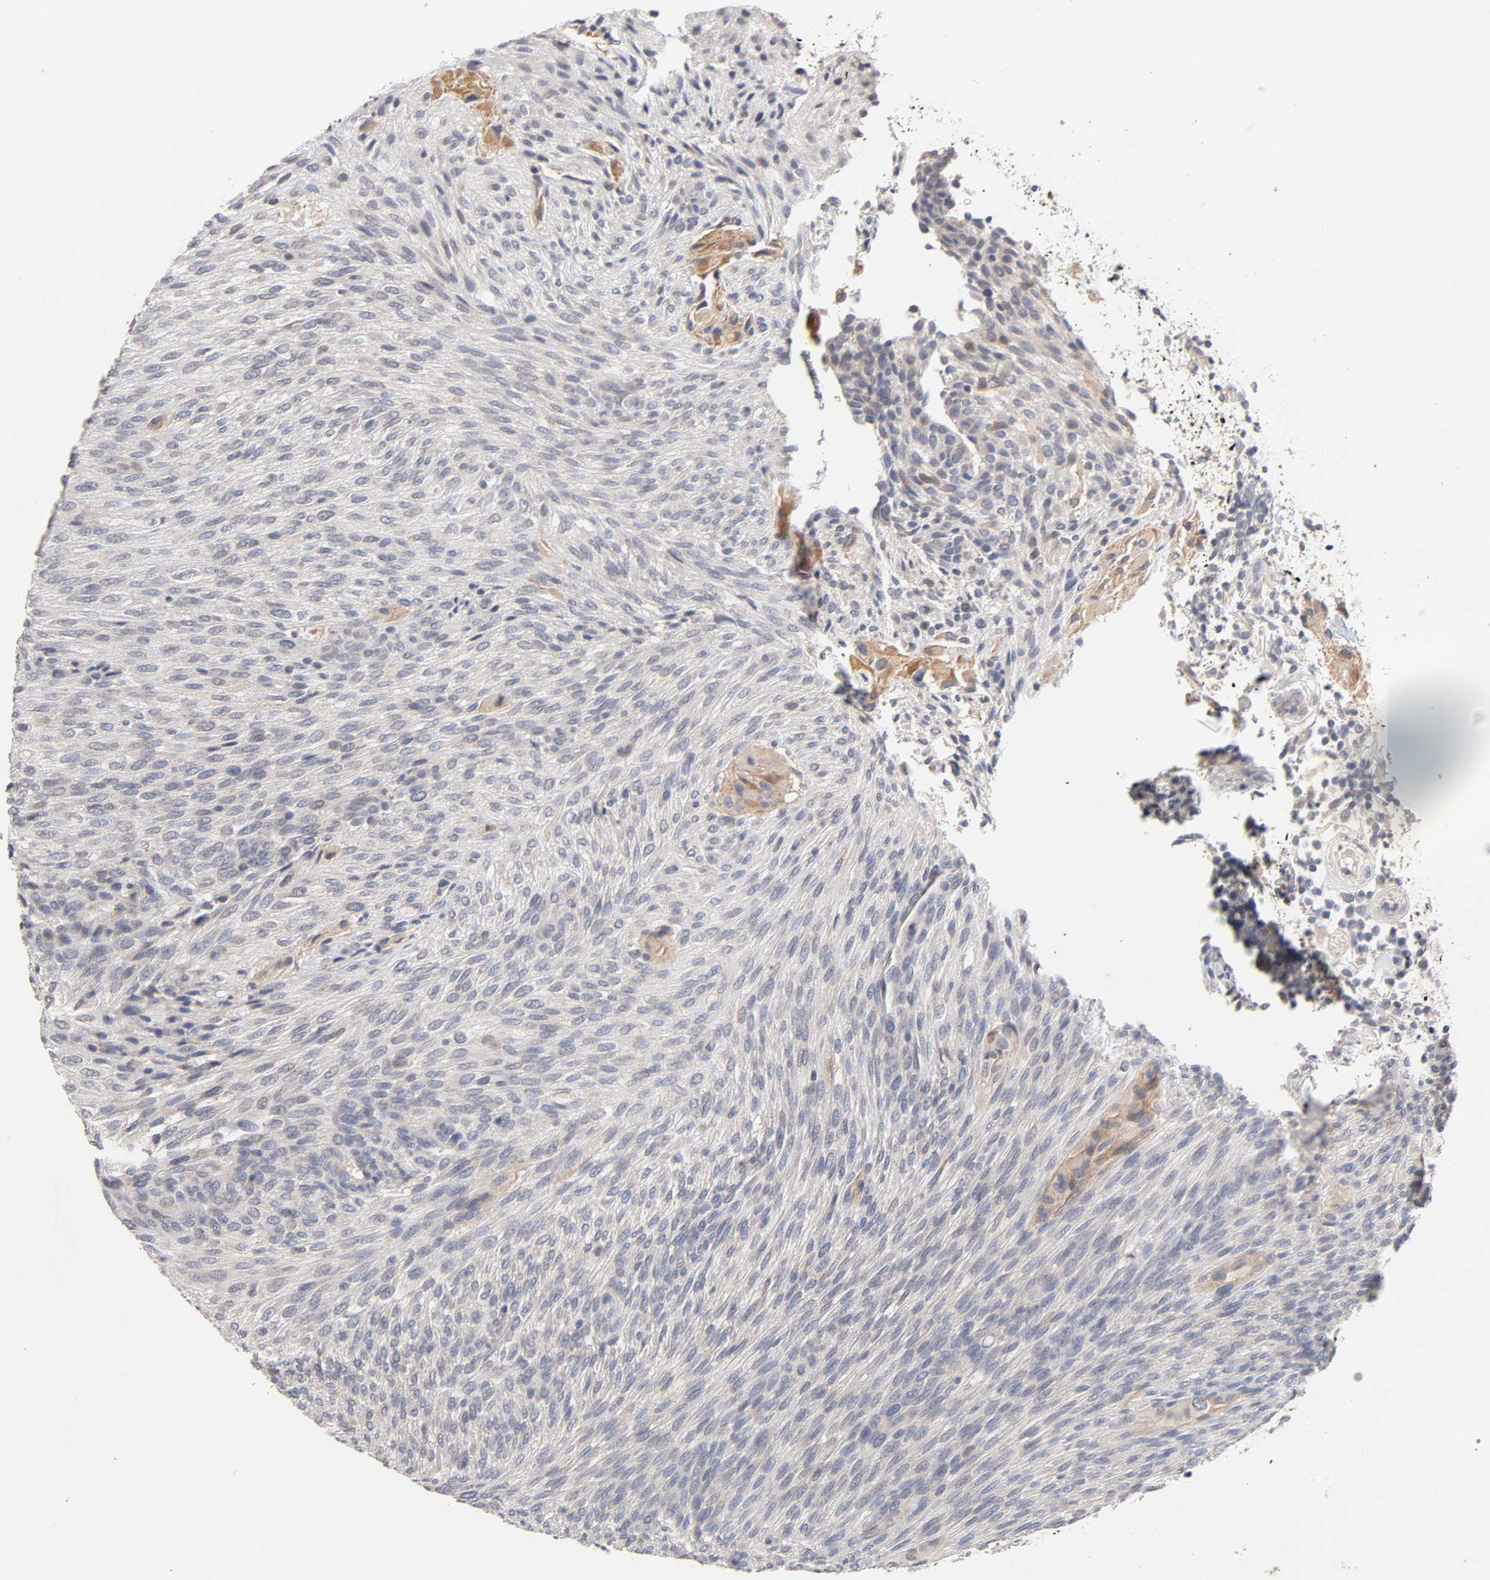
{"staining": {"intensity": "negative", "quantity": "none", "location": "none"}, "tissue": "glioma", "cell_type": "Tumor cells", "image_type": "cancer", "snomed": [{"axis": "morphology", "description": "Glioma, malignant, High grade"}, {"axis": "topography", "description": "Cerebral cortex"}], "caption": "There is no significant positivity in tumor cells of malignant high-grade glioma.", "gene": "CXADR", "patient": {"sex": "female", "age": 55}}